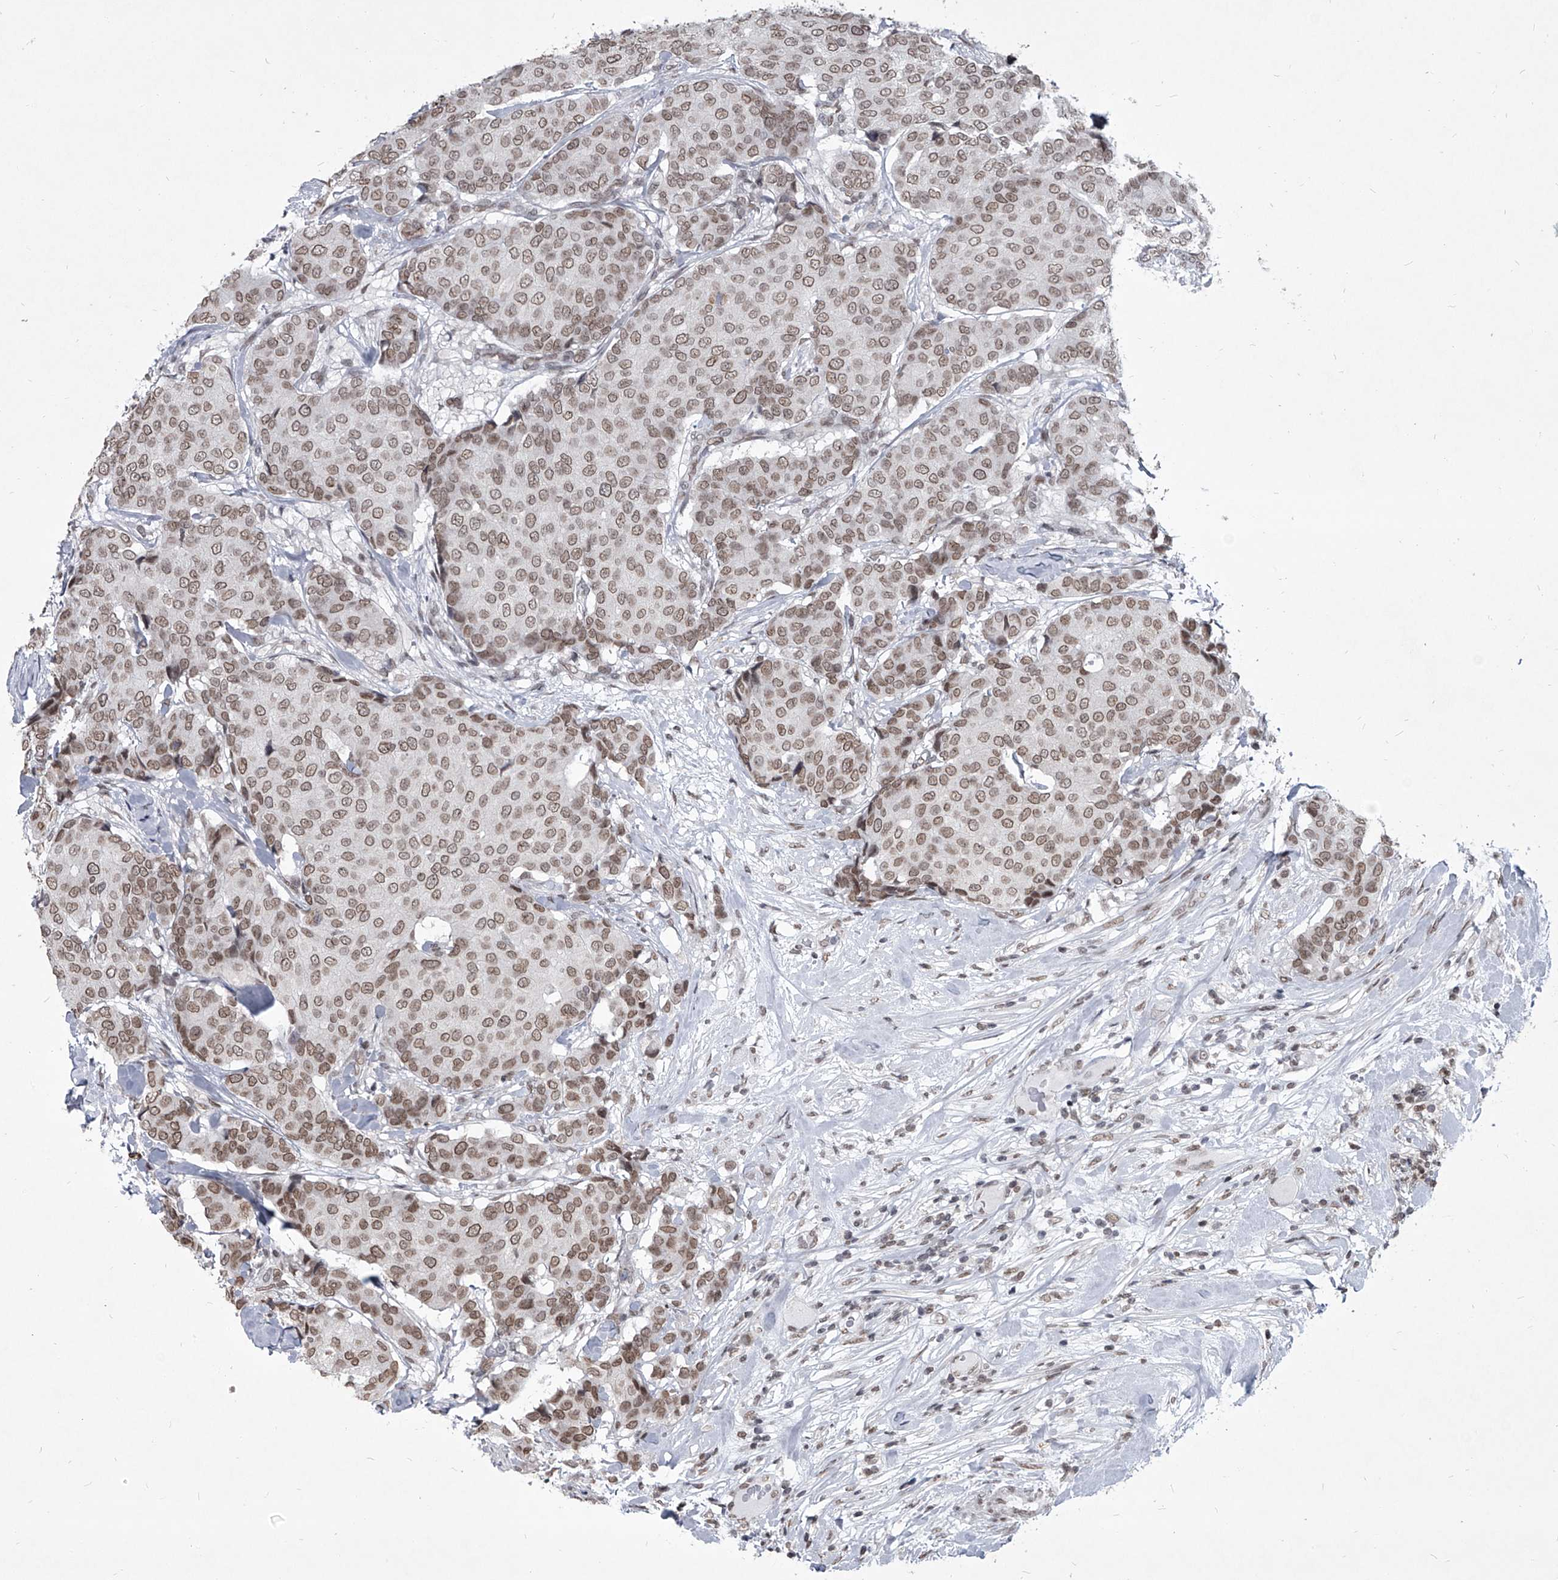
{"staining": {"intensity": "moderate", "quantity": ">75%", "location": "nuclear"}, "tissue": "breast cancer", "cell_type": "Tumor cells", "image_type": "cancer", "snomed": [{"axis": "morphology", "description": "Duct carcinoma"}, {"axis": "topography", "description": "Breast"}], "caption": "Immunohistochemical staining of breast cancer displays medium levels of moderate nuclear positivity in approximately >75% of tumor cells.", "gene": "PPIL4", "patient": {"sex": "female", "age": 75}}